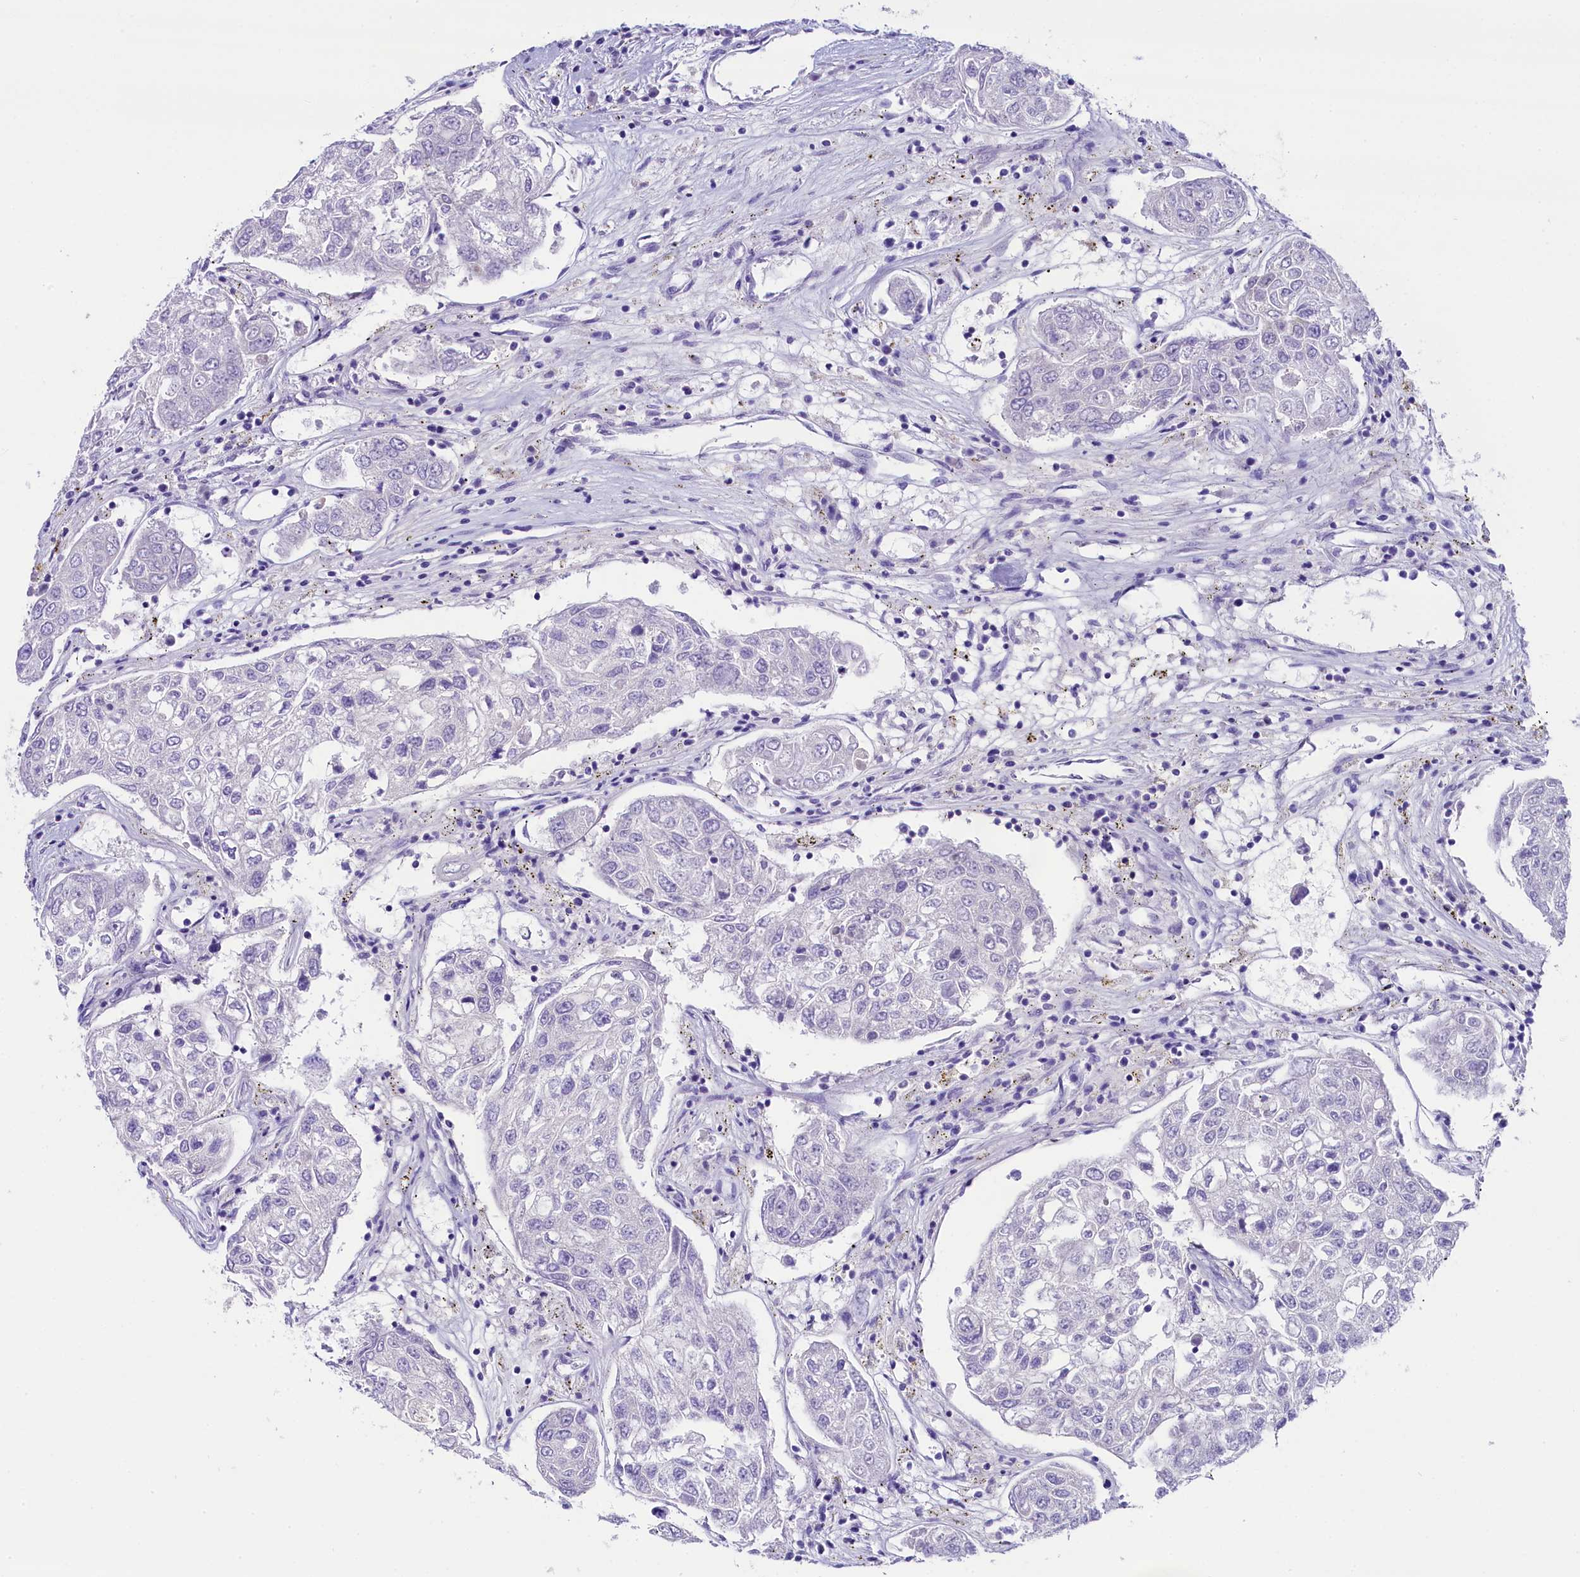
{"staining": {"intensity": "negative", "quantity": "none", "location": "none"}, "tissue": "urothelial cancer", "cell_type": "Tumor cells", "image_type": "cancer", "snomed": [{"axis": "morphology", "description": "Urothelial carcinoma, High grade"}, {"axis": "topography", "description": "Lymph node"}, {"axis": "topography", "description": "Urinary bladder"}], "caption": "An immunohistochemistry histopathology image of urothelial cancer is shown. There is no staining in tumor cells of urothelial cancer.", "gene": "SKIDA1", "patient": {"sex": "male", "age": 51}}